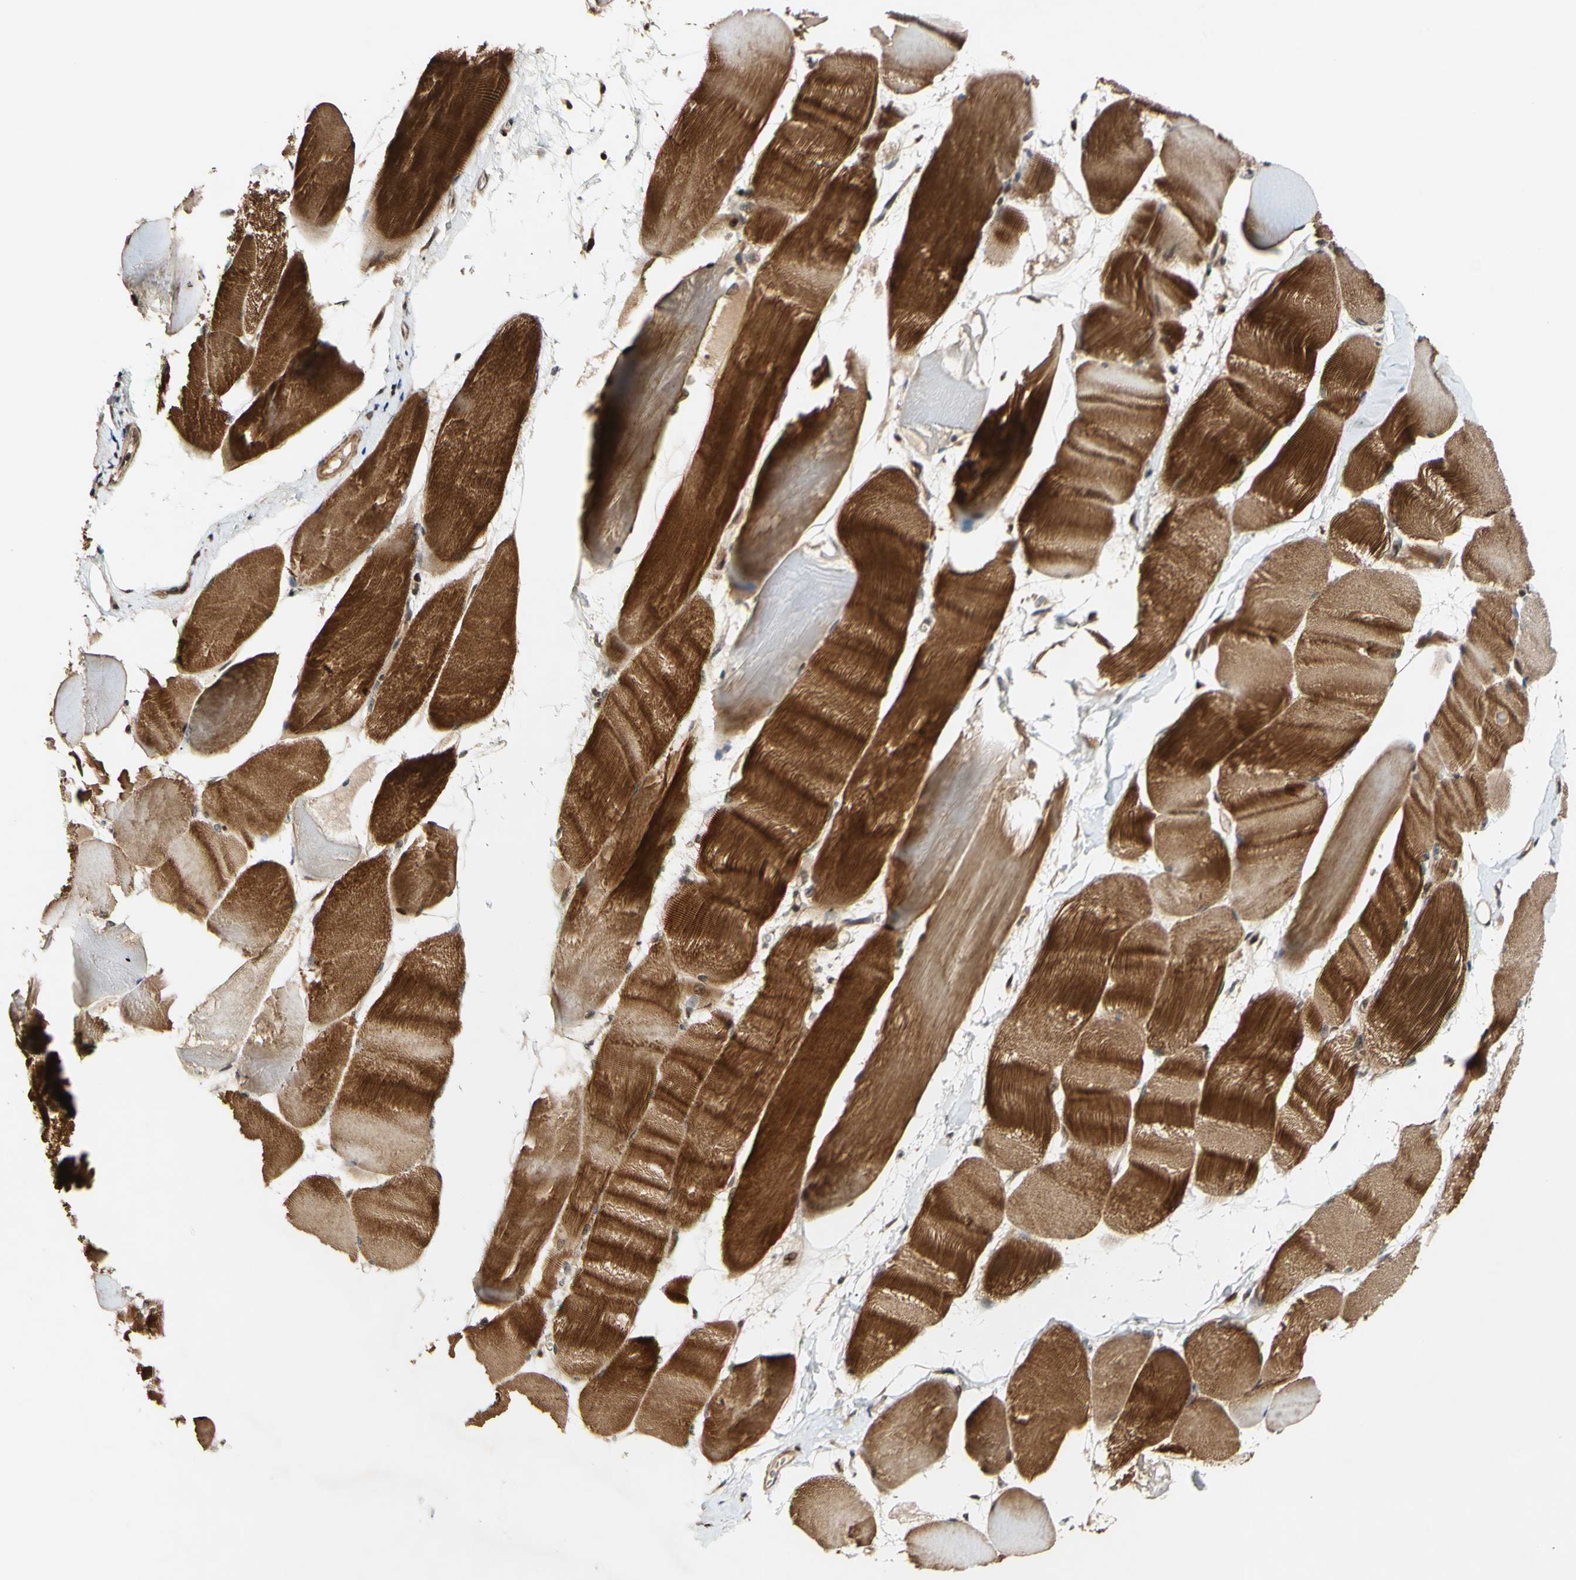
{"staining": {"intensity": "strong", "quantity": ">75%", "location": "cytoplasmic/membranous"}, "tissue": "skeletal muscle", "cell_type": "Myocytes", "image_type": "normal", "snomed": [{"axis": "morphology", "description": "Normal tissue, NOS"}, {"axis": "morphology", "description": "Squamous cell carcinoma, NOS"}, {"axis": "topography", "description": "Skeletal muscle"}], "caption": "Unremarkable skeletal muscle reveals strong cytoplasmic/membranous positivity in about >75% of myocytes, visualized by immunohistochemistry. Ihc stains the protein of interest in brown and the nuclei are stained blue.", "gene": "CSNK1E", "patient": {"sex": "male", "age": 51}}